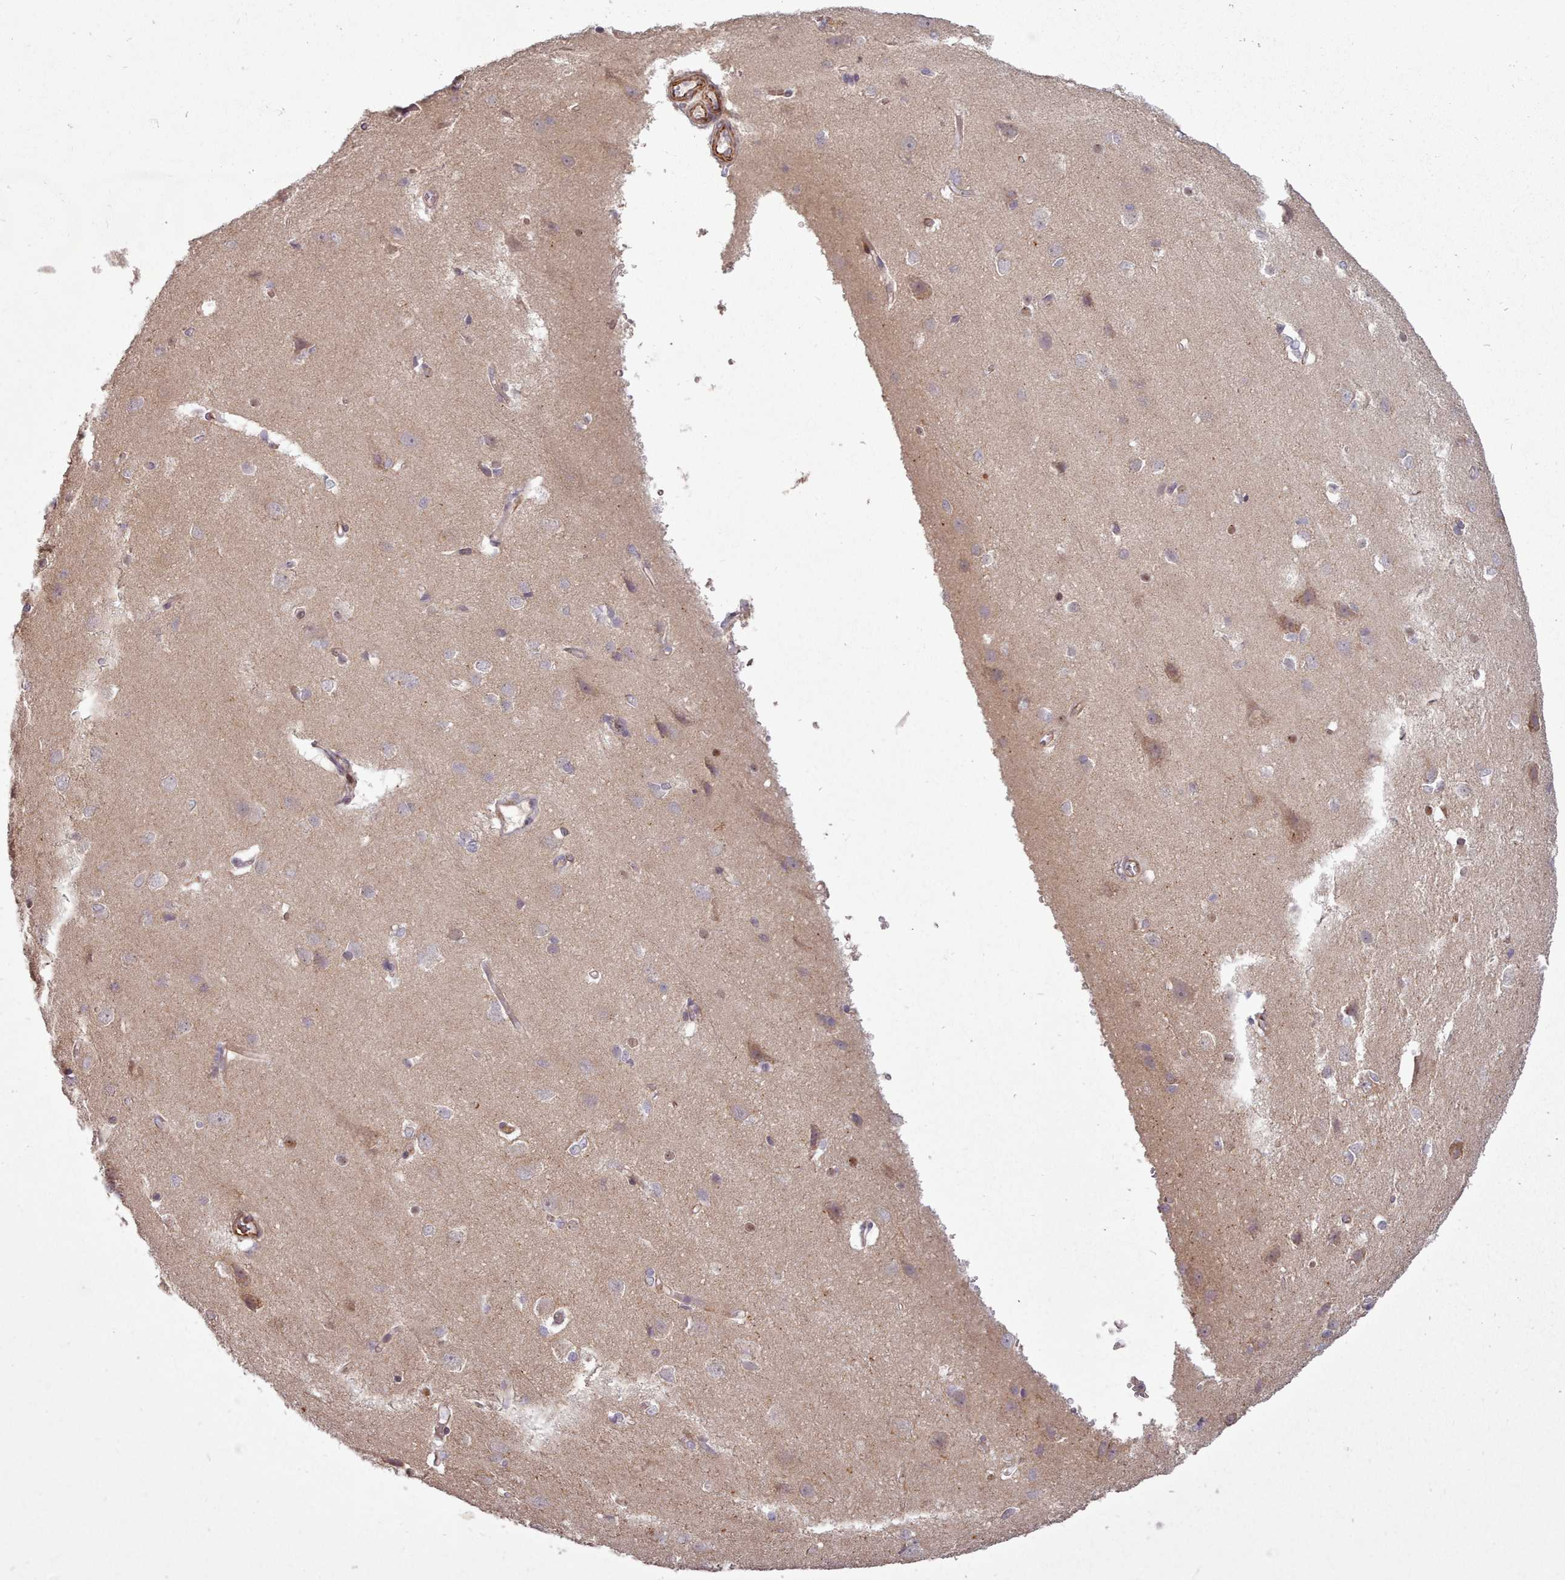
{"staining": {"intensity": "weak", "quantity": ">75%", "location": "cytoplasmic/membranous"}, "tissue": "cerebral cortex", "cell_type": "Endothelial cells", "image_type": "normal", "snomed": [{"axis": "morphology", "description": "Normal tissue, NOS"}, {"axis": "topography", "description": "Cerebral cortex"}], "caption": "IHC micrograph of benign cerebral cortex: human cerebral cortex stained using immunohistochemistry demonstrates low levels of weak protein expression localized specifically in the cytoplasmic/membranous of endothelial cells, appearing as a cytoplasmic/membranous brown color.", "gene": "GBGT1", "patient": {"sex": "male", "age": 37}}